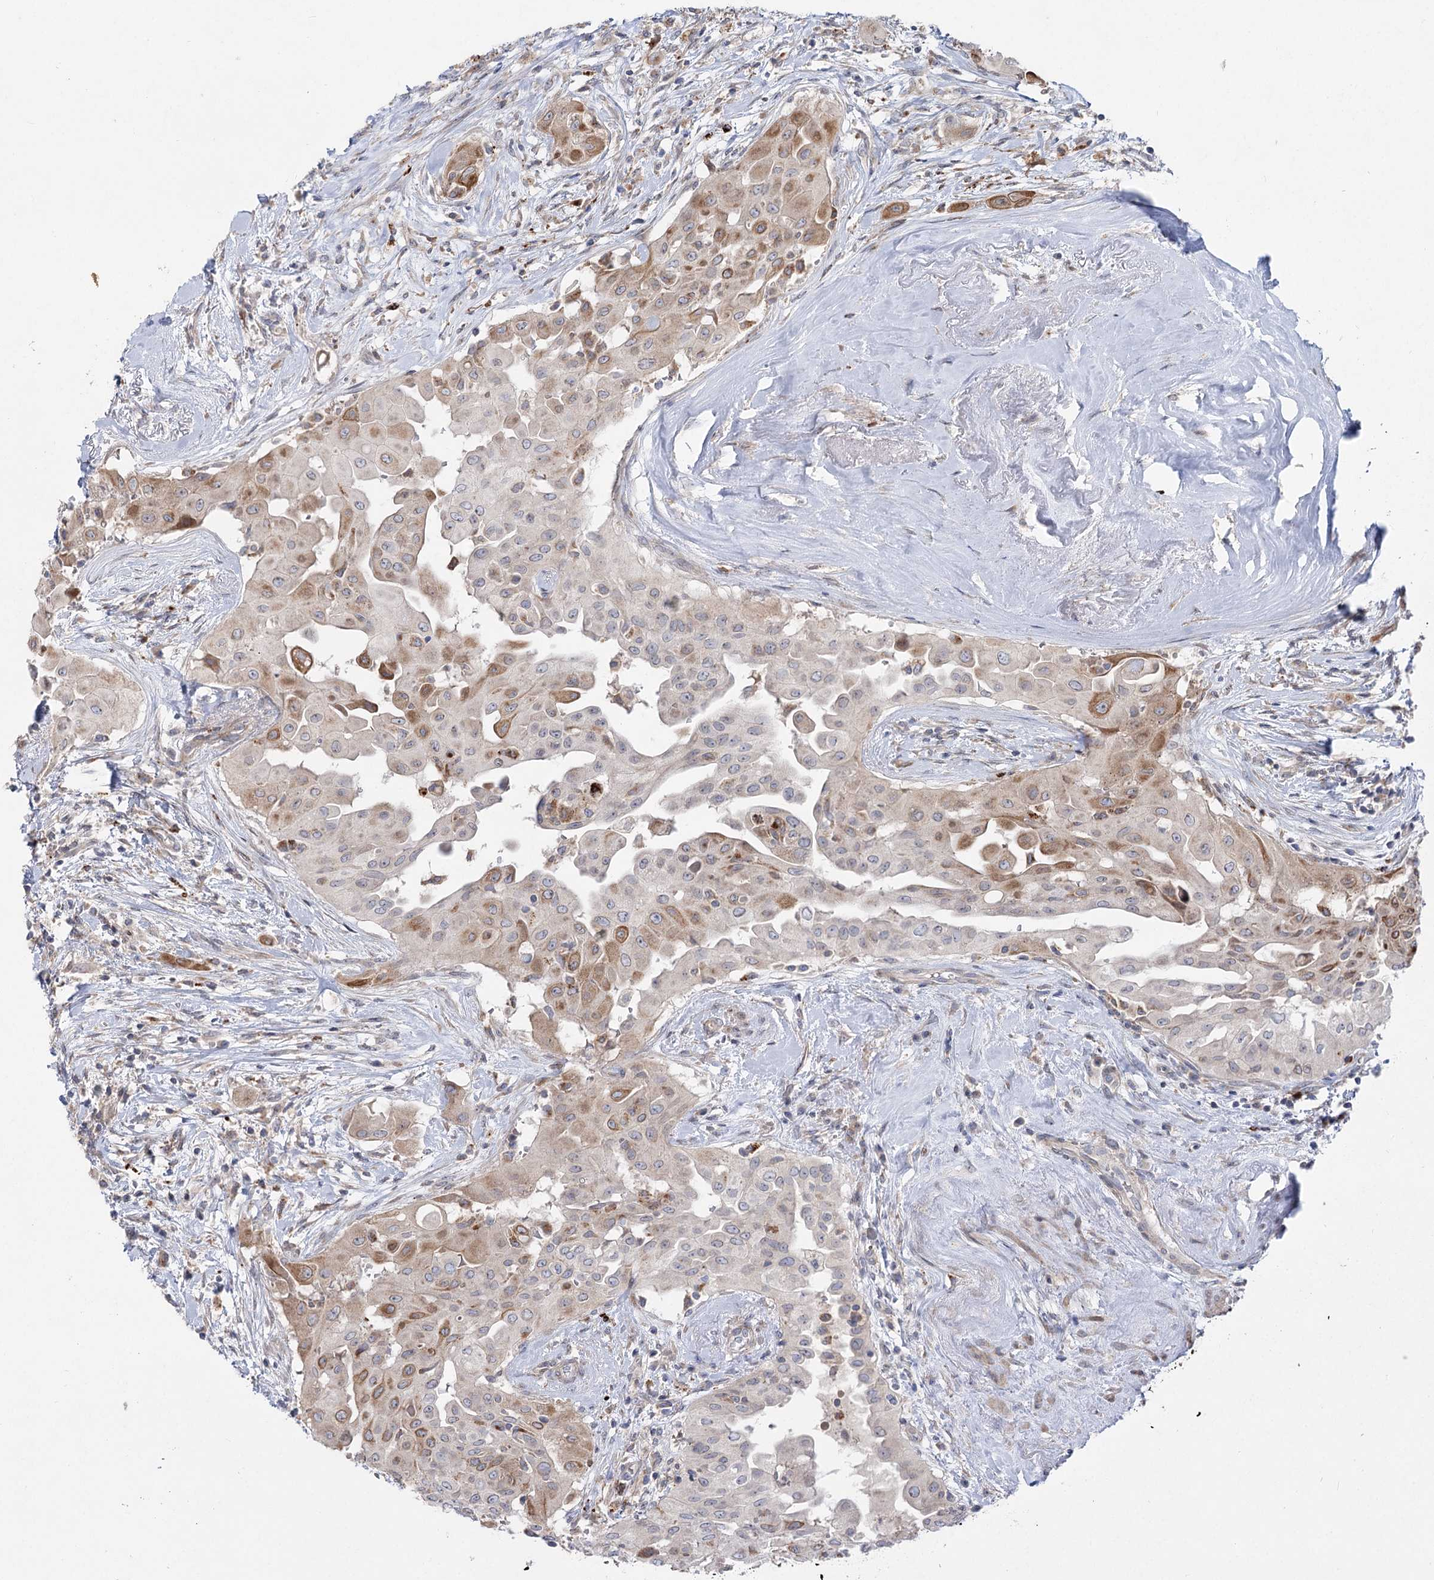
{"staining": {"intensity": "moderate", "quantity": "25%-75%", "location": "cytoplasmic/membranous"}, "tissue": "thyroid cancer", "cell_type": "Tumor cells", "image_type": "cancer", "snomed": [{"axis": "morphology", "description": "Papillary adenocarcinoma, NOS"}, {"axis": "topography", "description": "Thyroid gland"}], "caption": "Moderate cytoplasmic/membranous staining is identified in approximately 25%-75% of tumor cells in thyroid cancer.", "gene": "SH3BP5L", "patient": {"sex": "female", "age": 59}}